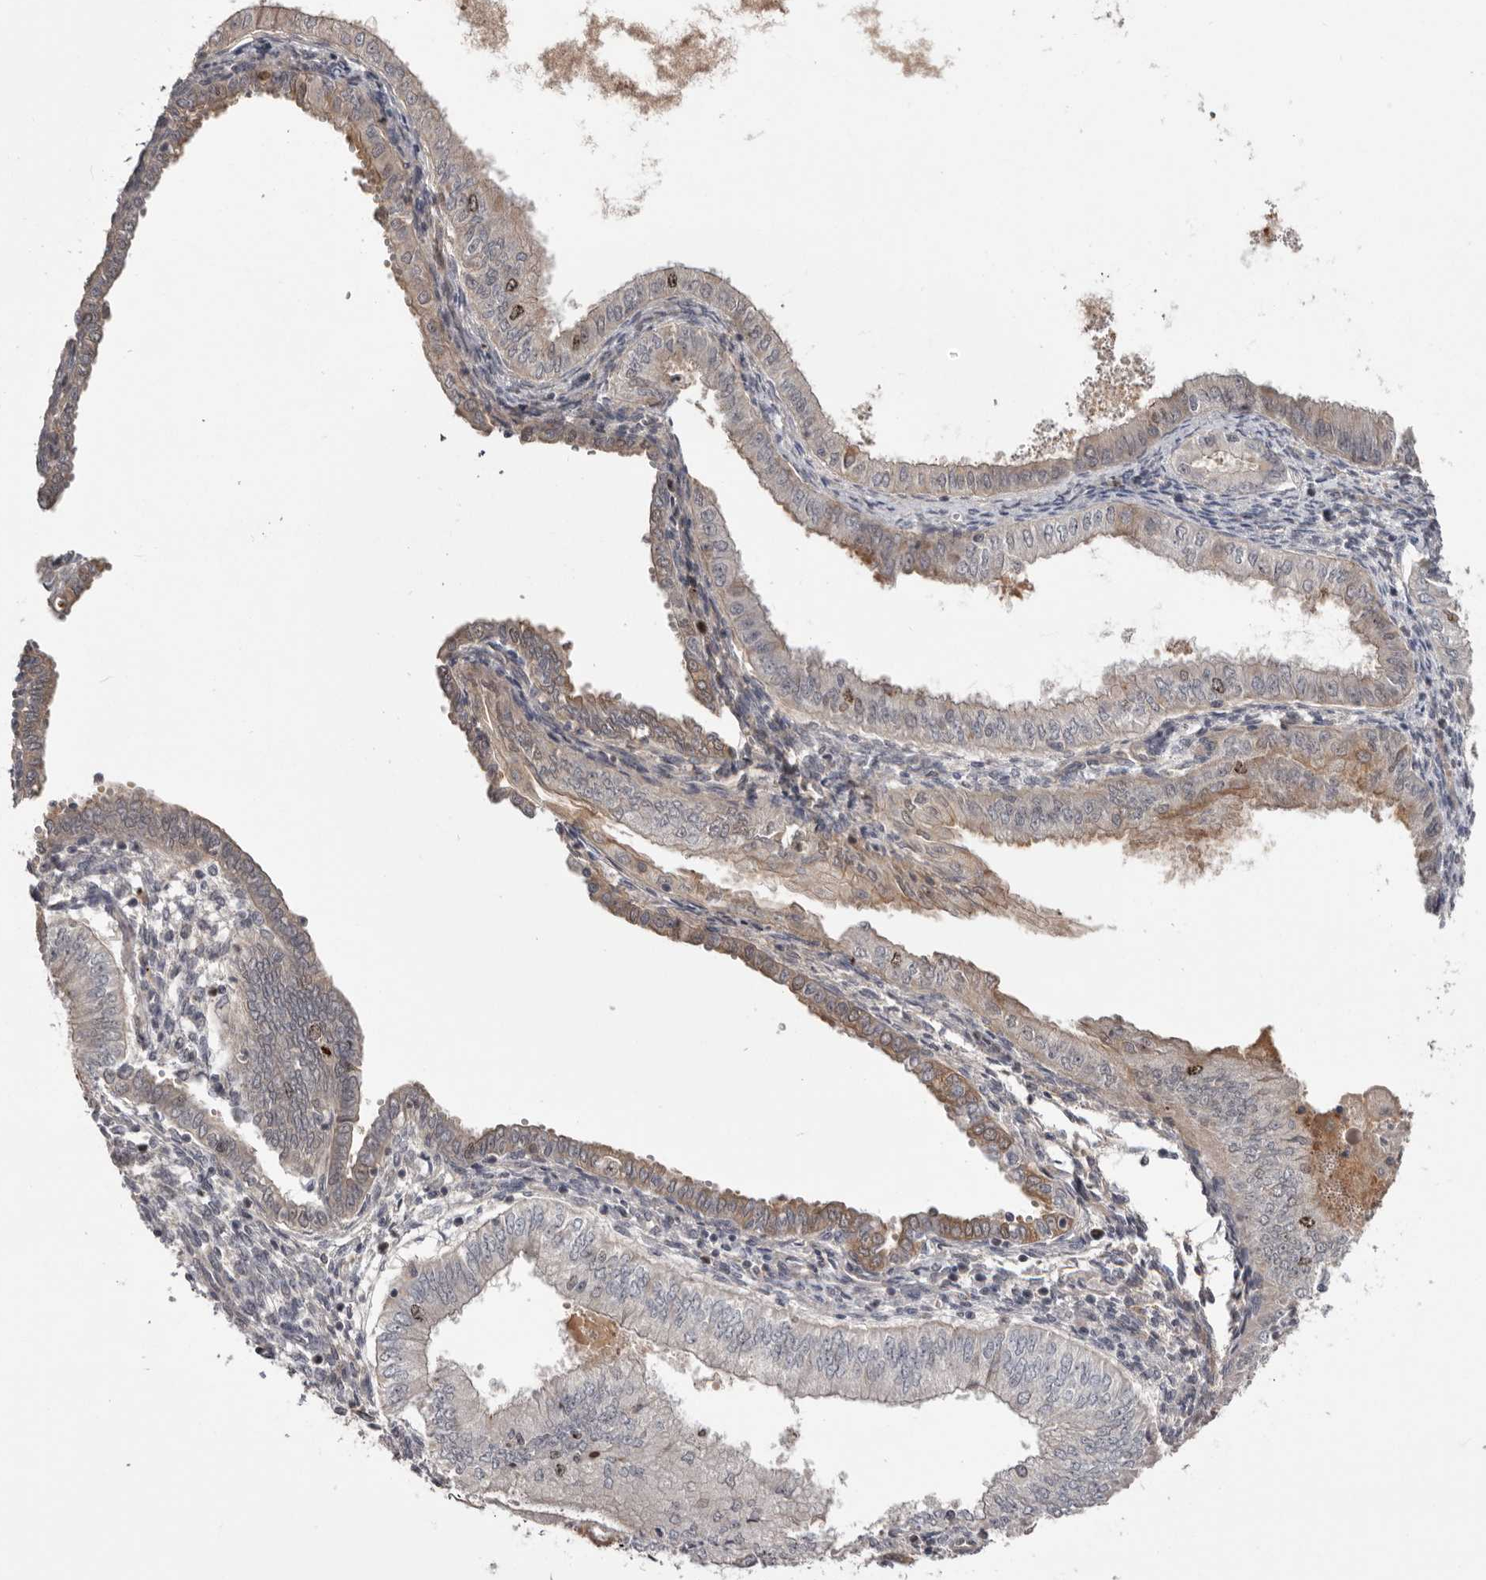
{"staining": {"intensity": "negative", "quantity": "none", "location": "none"}, "tissue": "endometrial cancer", "cell_type": "Tumor cells", "image_type": "cancer", "snomed": [{"axis": "morphology", "description": "Normal tissue, NOS"}, {"axis": "morphology", "description": "Adenocarcinoma, NOS"}, {"axis": "topography", "description": "Endometrium"}], "caption": "The micrograph demonstrates no staining of tumor cells in endometrial cancer.", "gene": "CDCA8", "patient": {"sex": "female", "age": 53}}